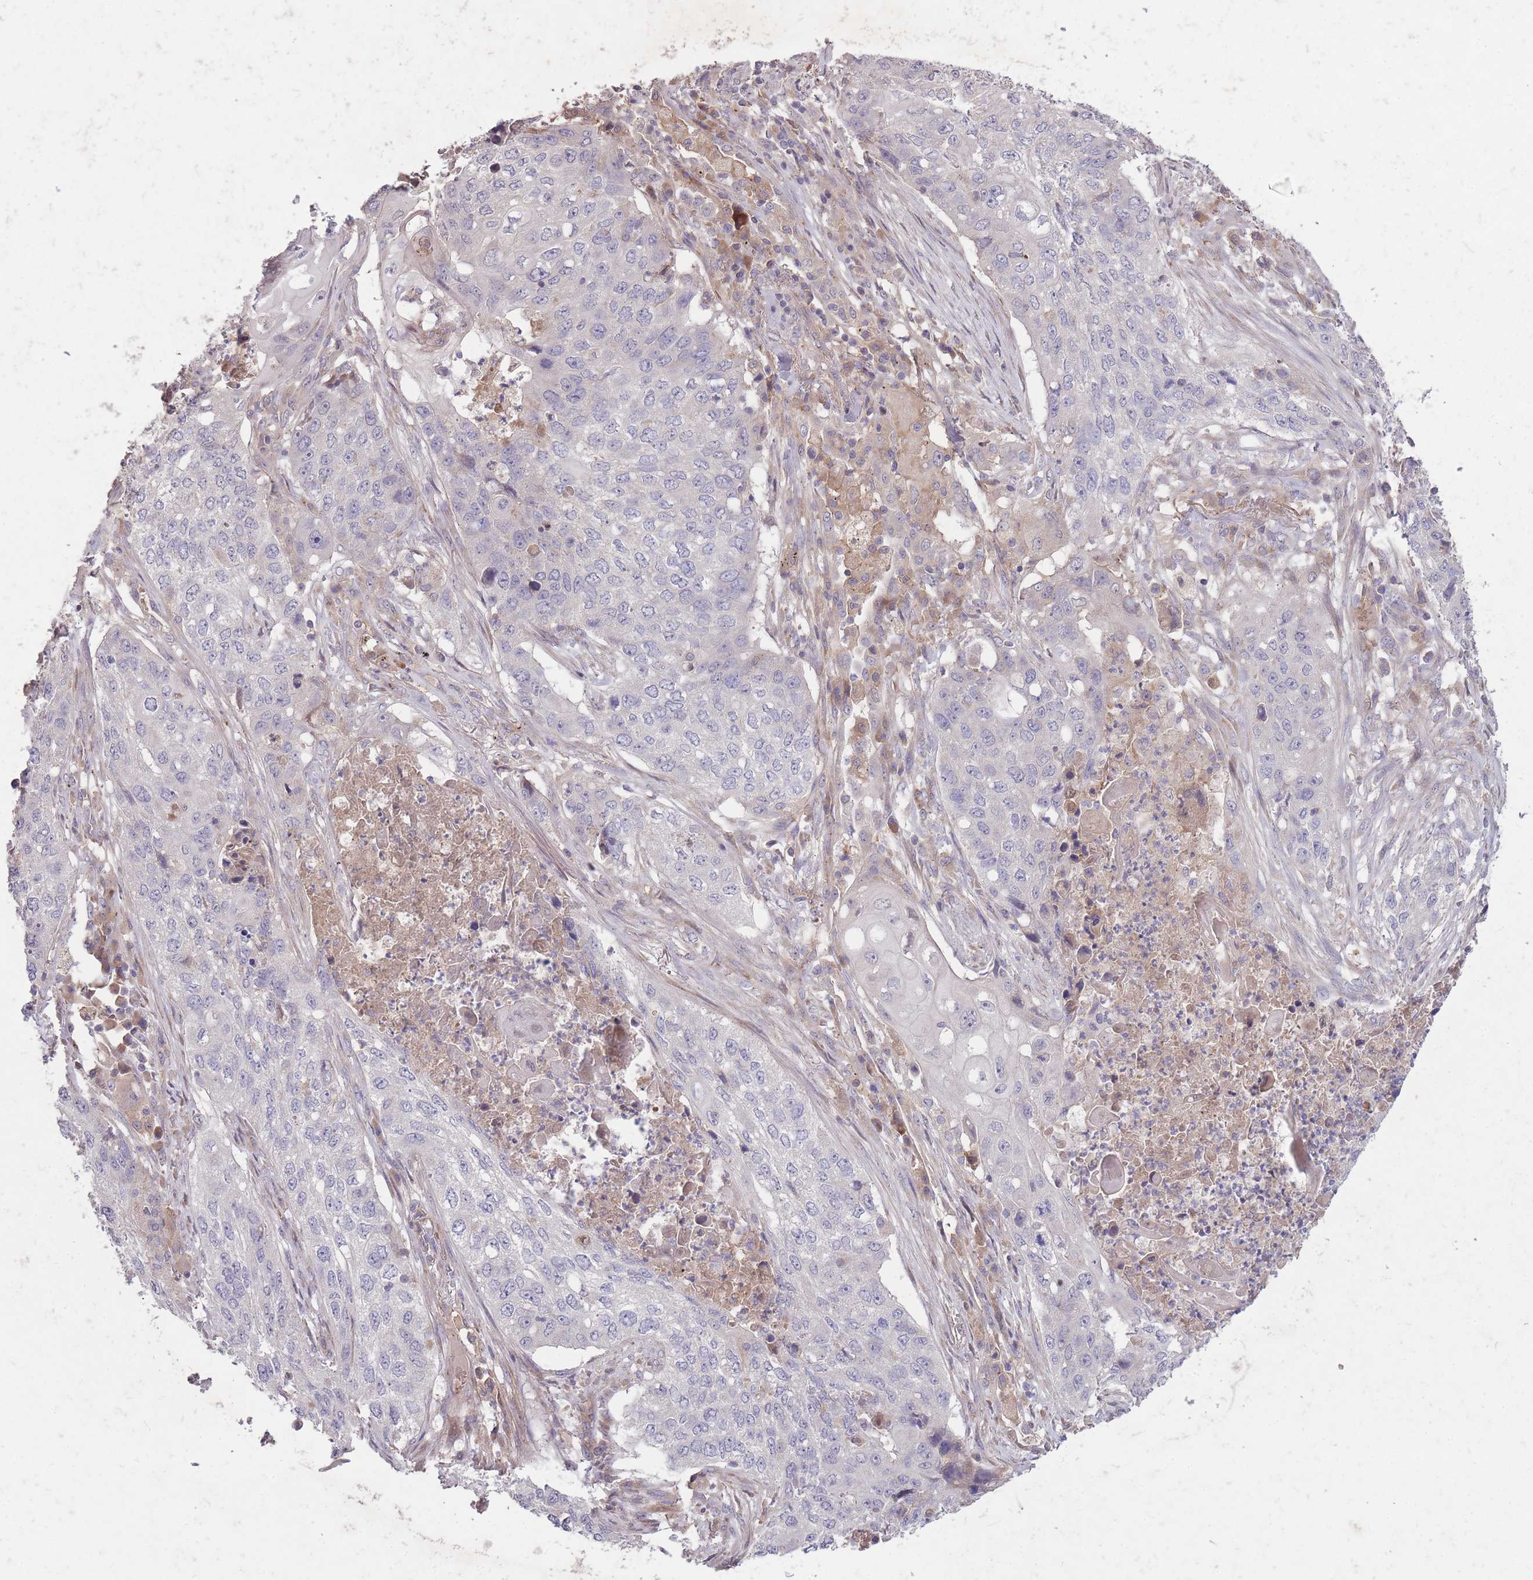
{"staining": {"intensity": "negative", "quantity": "none", "location": "none"}, "tissue": "lung cancer", "cell_type": "Tumor cells", "image_type": "cancer", "snomed": [{"axis": "morphology", "description": "Squamous cell carcinoma, NOS"}, {"axis": "topography", "description": "Lung"}], "caption": "Immunohistochemical staining of human lung squamous cell carcinoma reveals no significant expression in tumor cells.", "gene": "OR2V2", "patient": {"sex": "female", "age": 63}}